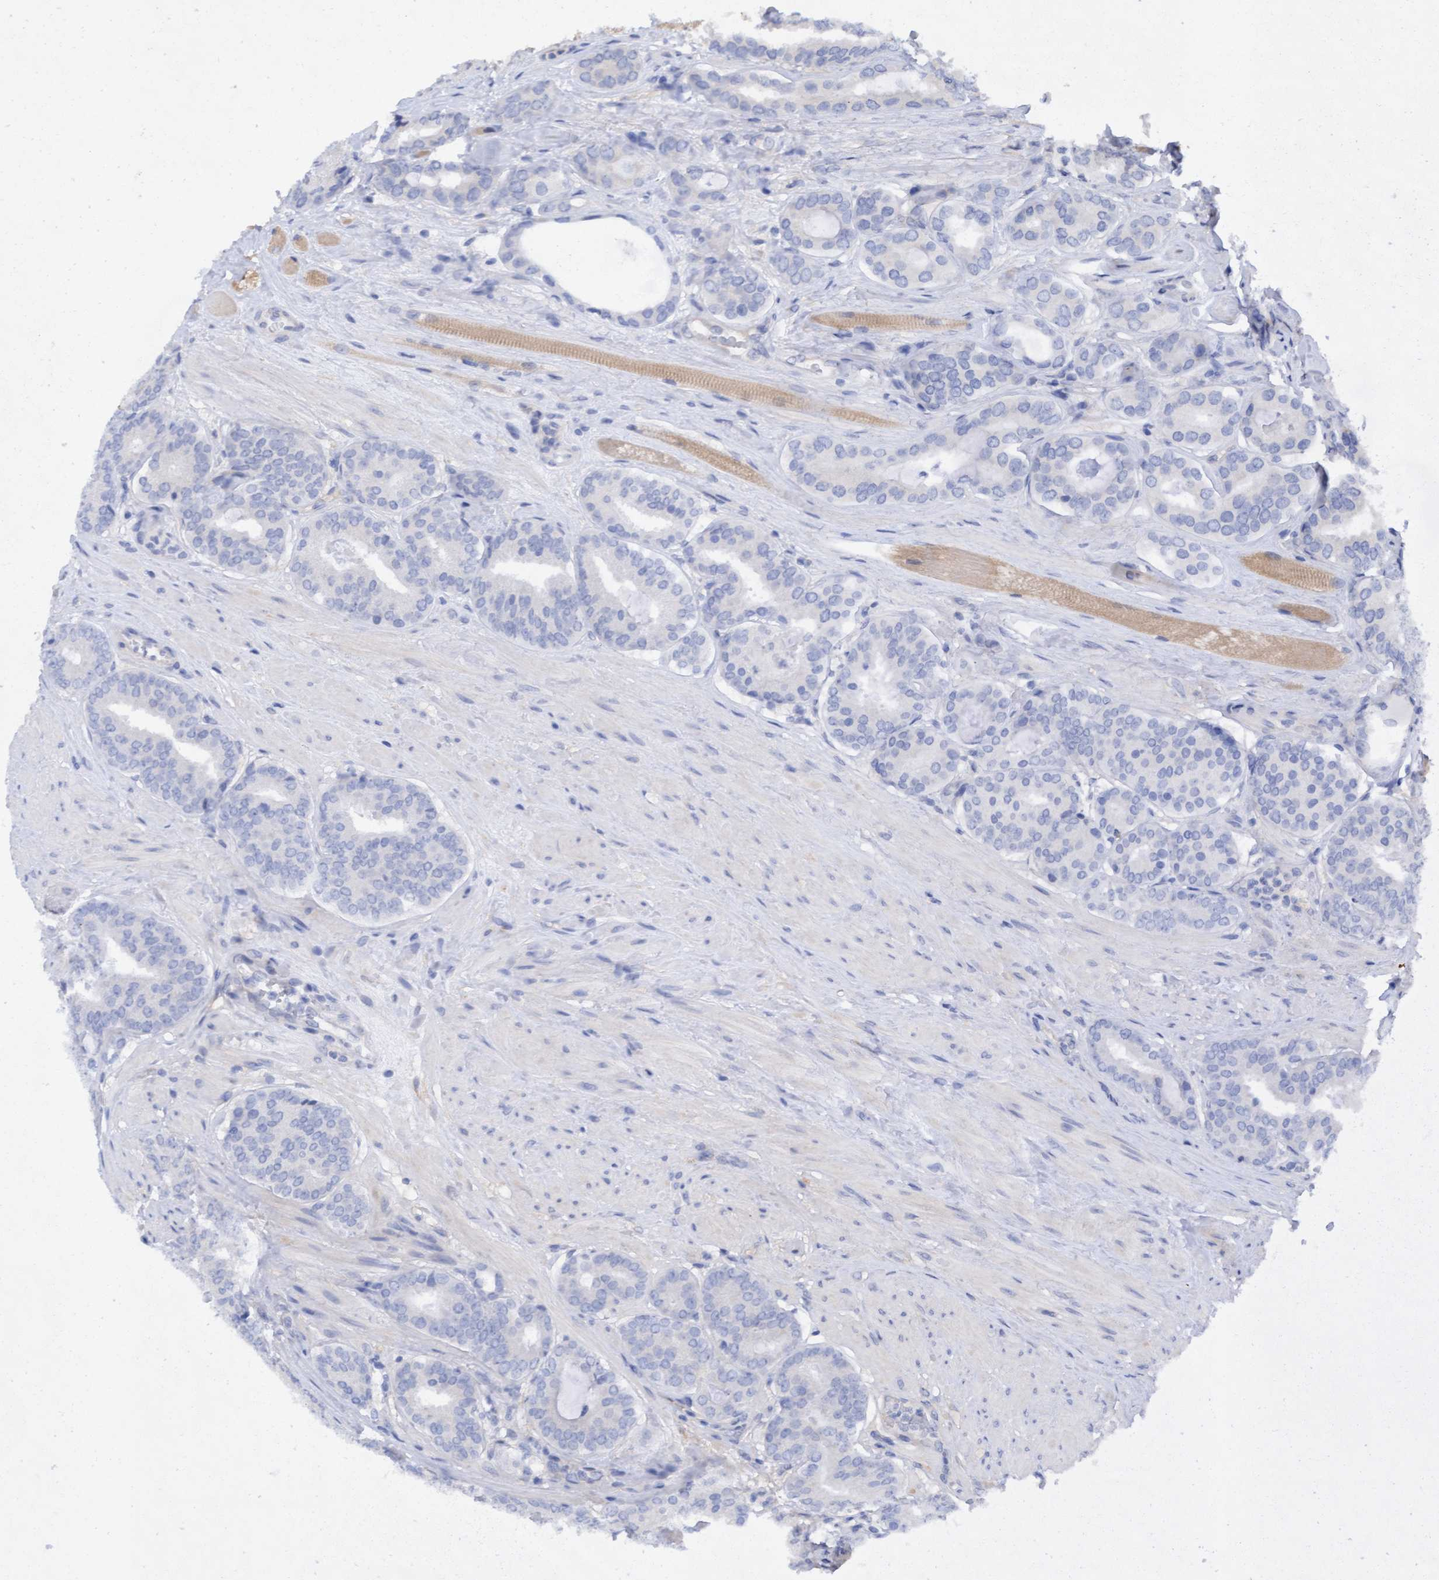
{"staining": {"intensity": "negative", "quantity": "none", "location": "none"}, "tissue": "prostate cancer", "cell_type": "Tumor cells", "image_type": "cancer", "snomed": [{"axis": "morphology", "description": "Adenocarcinoma, Low grade"}, {"axis": "topography", "description": "Prostate"}], "caption": "Tumor cells show no significant positivity in prostate cancer. The staining was performed using DAB (3,3'-diaminobenzidine) to visualize the protein expression in brown, while the nuclei were stained in blue with hematoxylin (Magnification: 20x).", "gene": "PLCD1", "patient": {"sex": "male", "age": 69}}